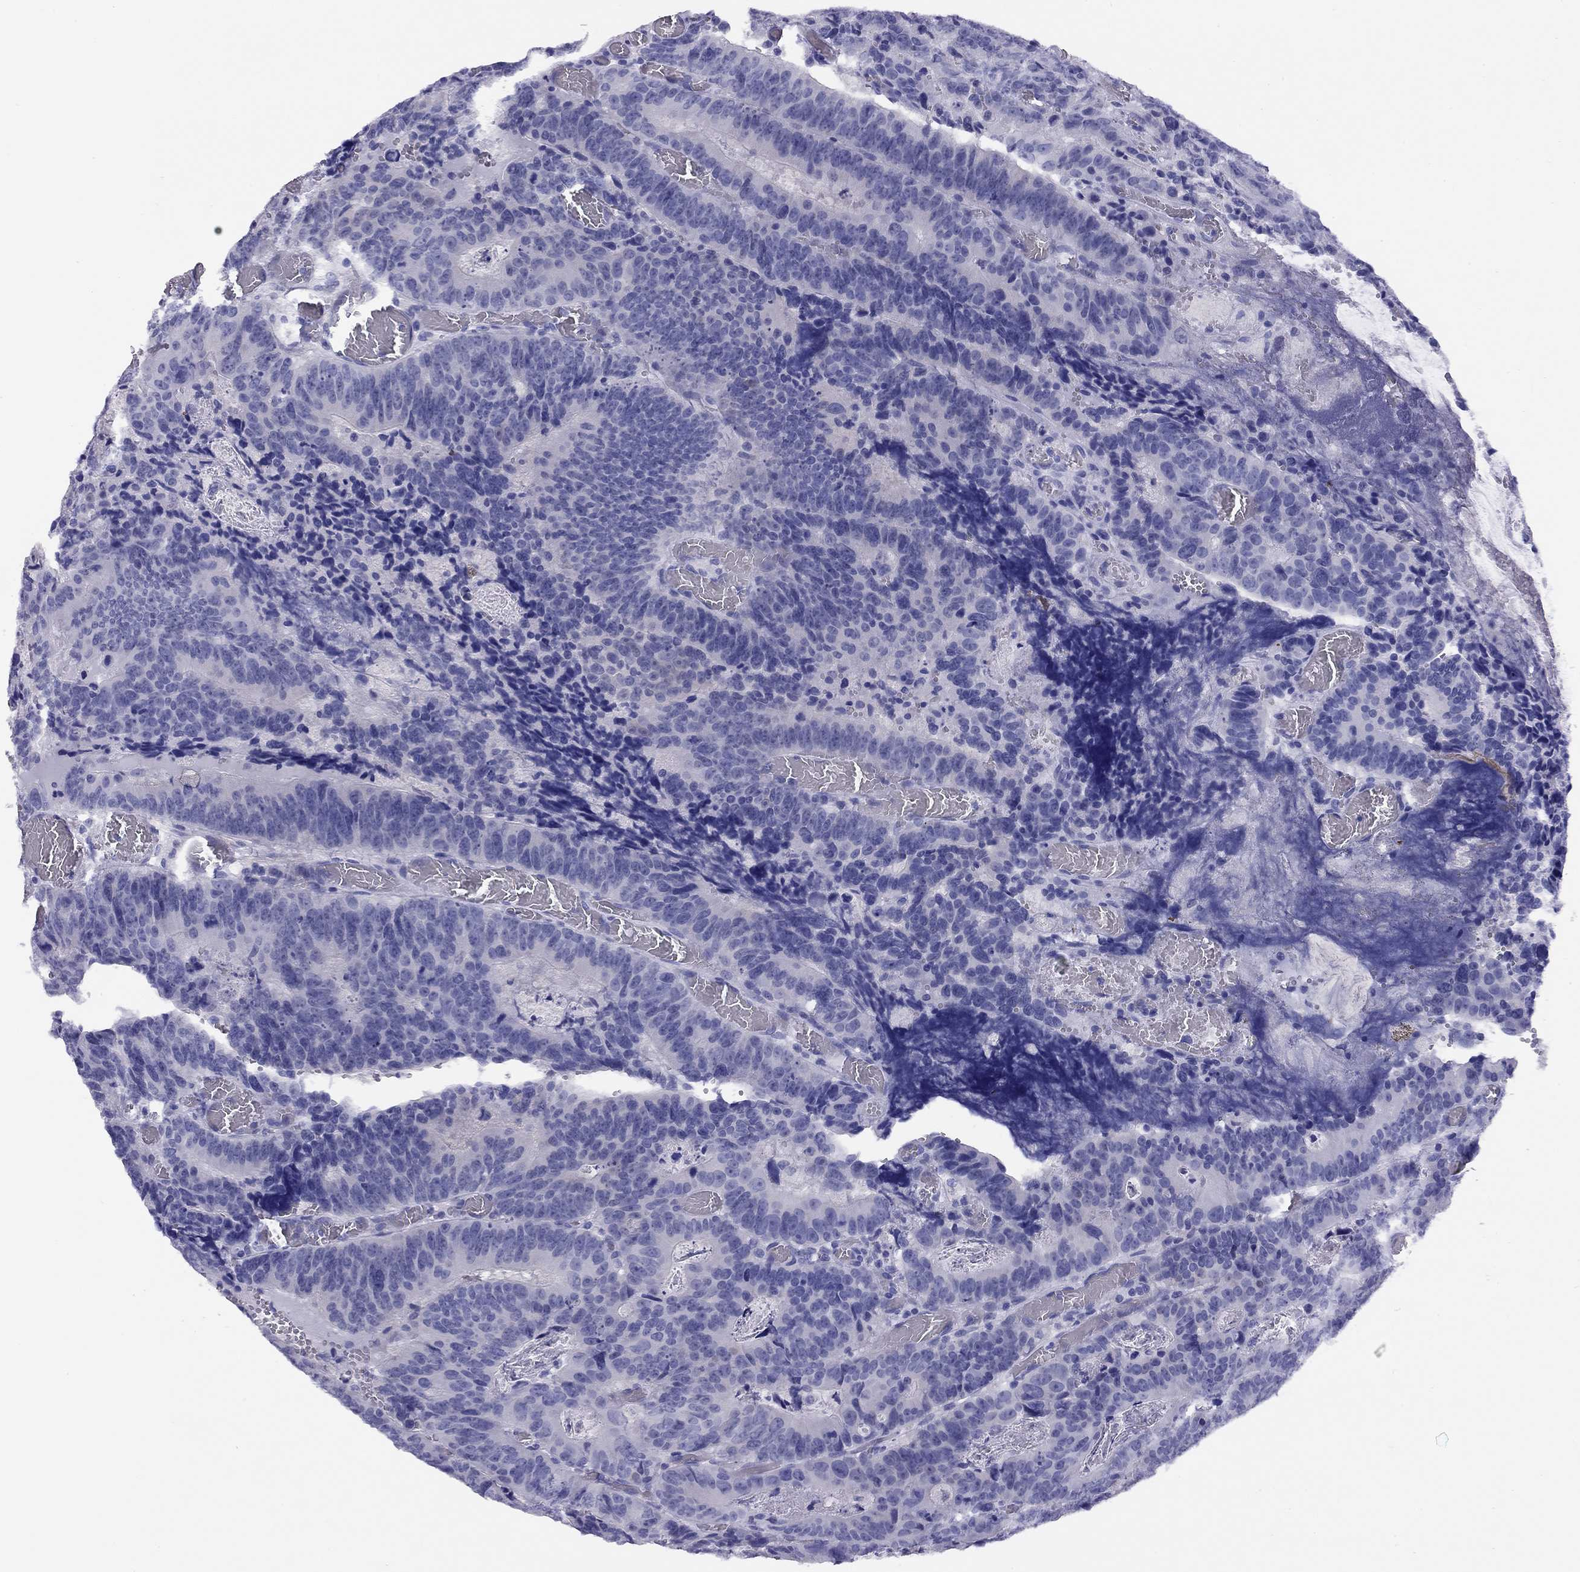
{"staining": {"intensity": "negative", "quantity": "none", "location": "none"}, "tissue": "colorectal cancer", "cell_type": "Tumor cells", "image_type": "cancer", "snomed": [{"axis": "morphology", "description": "Adenocarcinoma, NOS"}, {"axis": "topography", "description": "Colon"}], "caption": "Immunohistochemistry photomicrograph of human adenocarcinoma (colorectal) stained for a protein (brown), which demonstrates no staining in tumor cells.", "gene": "LRIT2", "patient": {"sex": "female", "age": 82}}